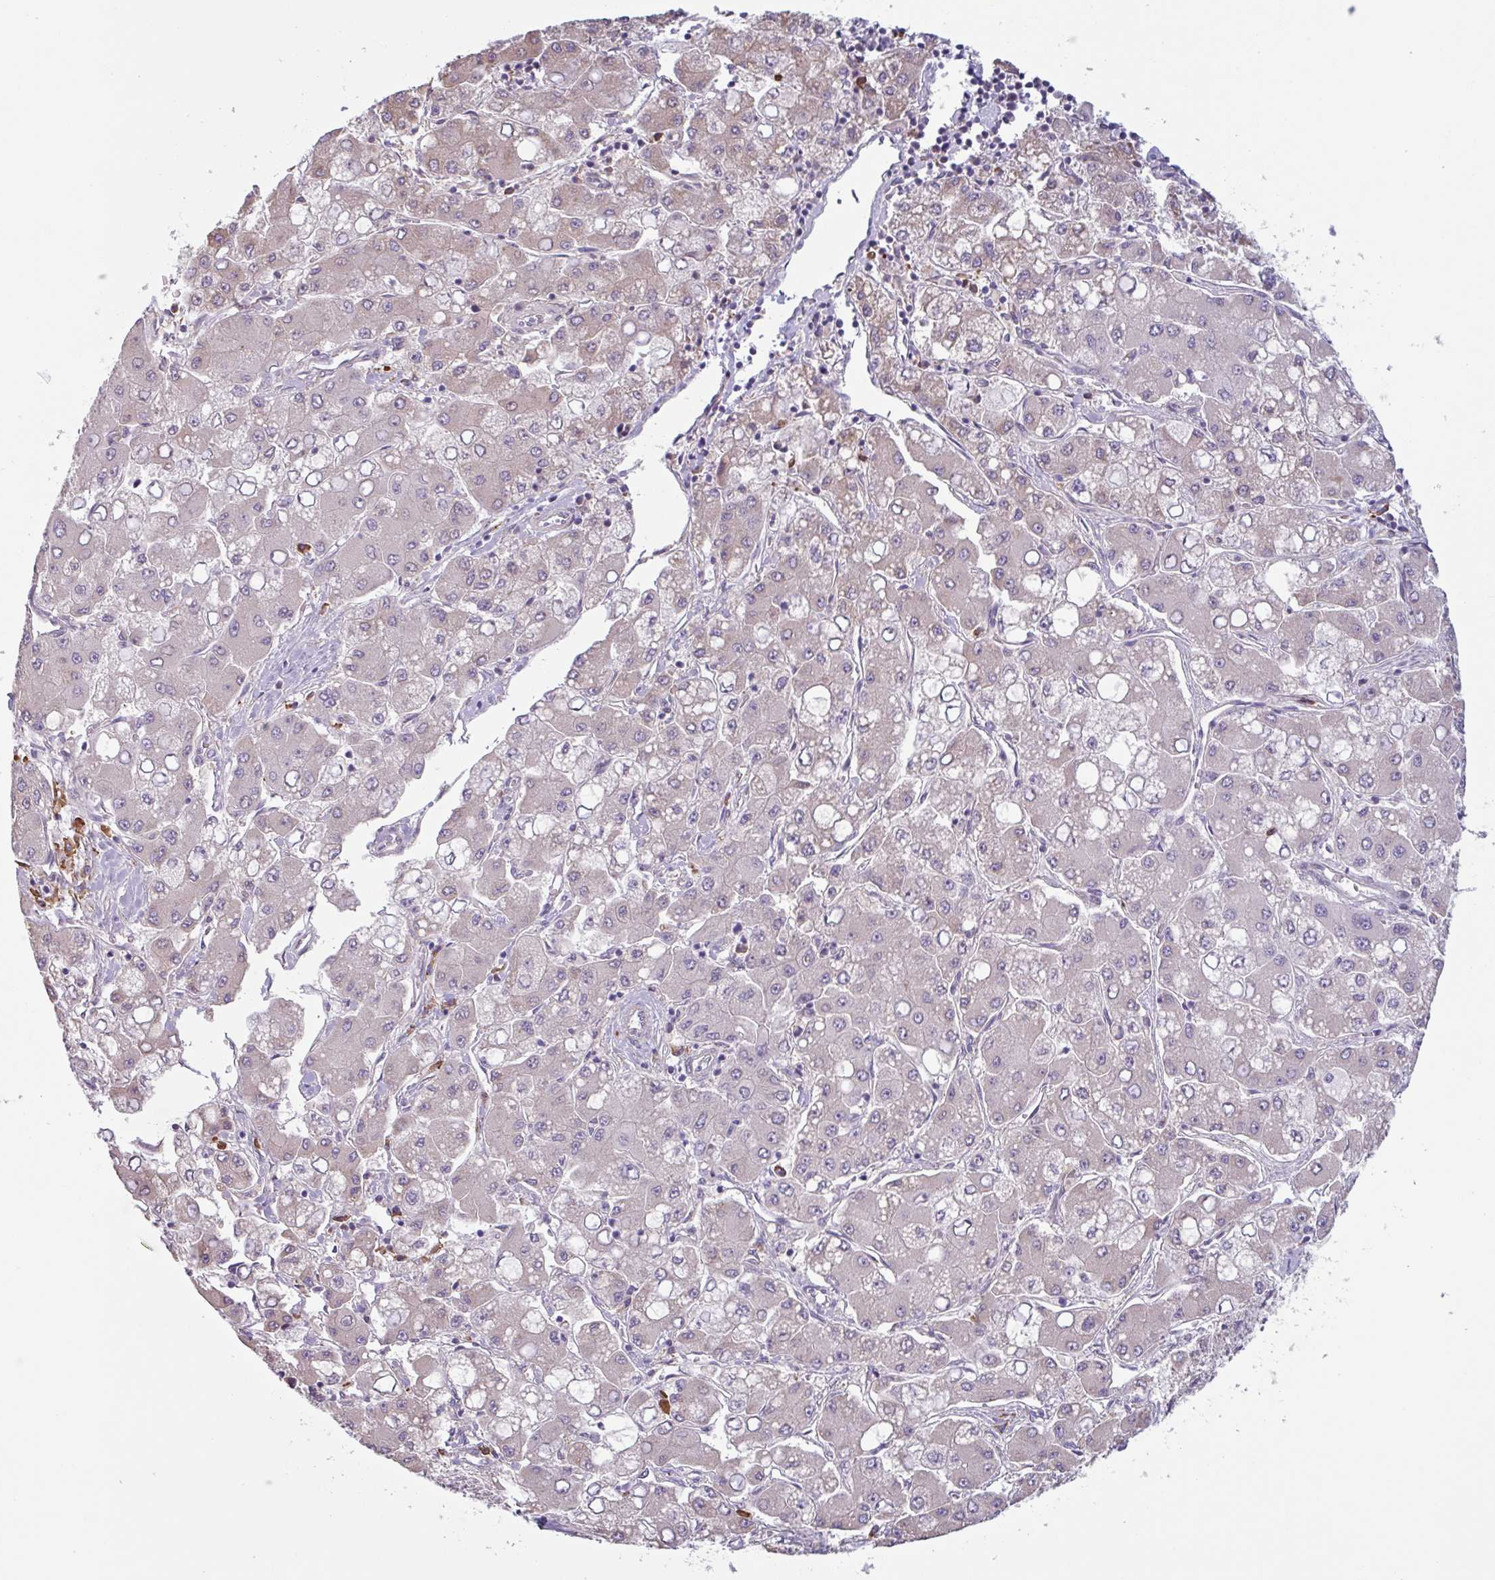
{"staining": {"intensity": "negative", "quantity": "none", "location": "none"}, "tissue": "liver cancer", "cell_type": "Tumor cells", "image_type": "cancer", "snomed": [{"axis": "morphology", "description": "Carcinoma, Hepatocellular, NOS"}, {"axis": "topography", "description": "Liver"}], "caption": "DAB immunohistochemical staining of human liver cancer (hepatocellular carcinoma) shows no significant expression in tumor cells.", "gene": "TAF1D", "patient": {"sex": "male", "age": 40}}